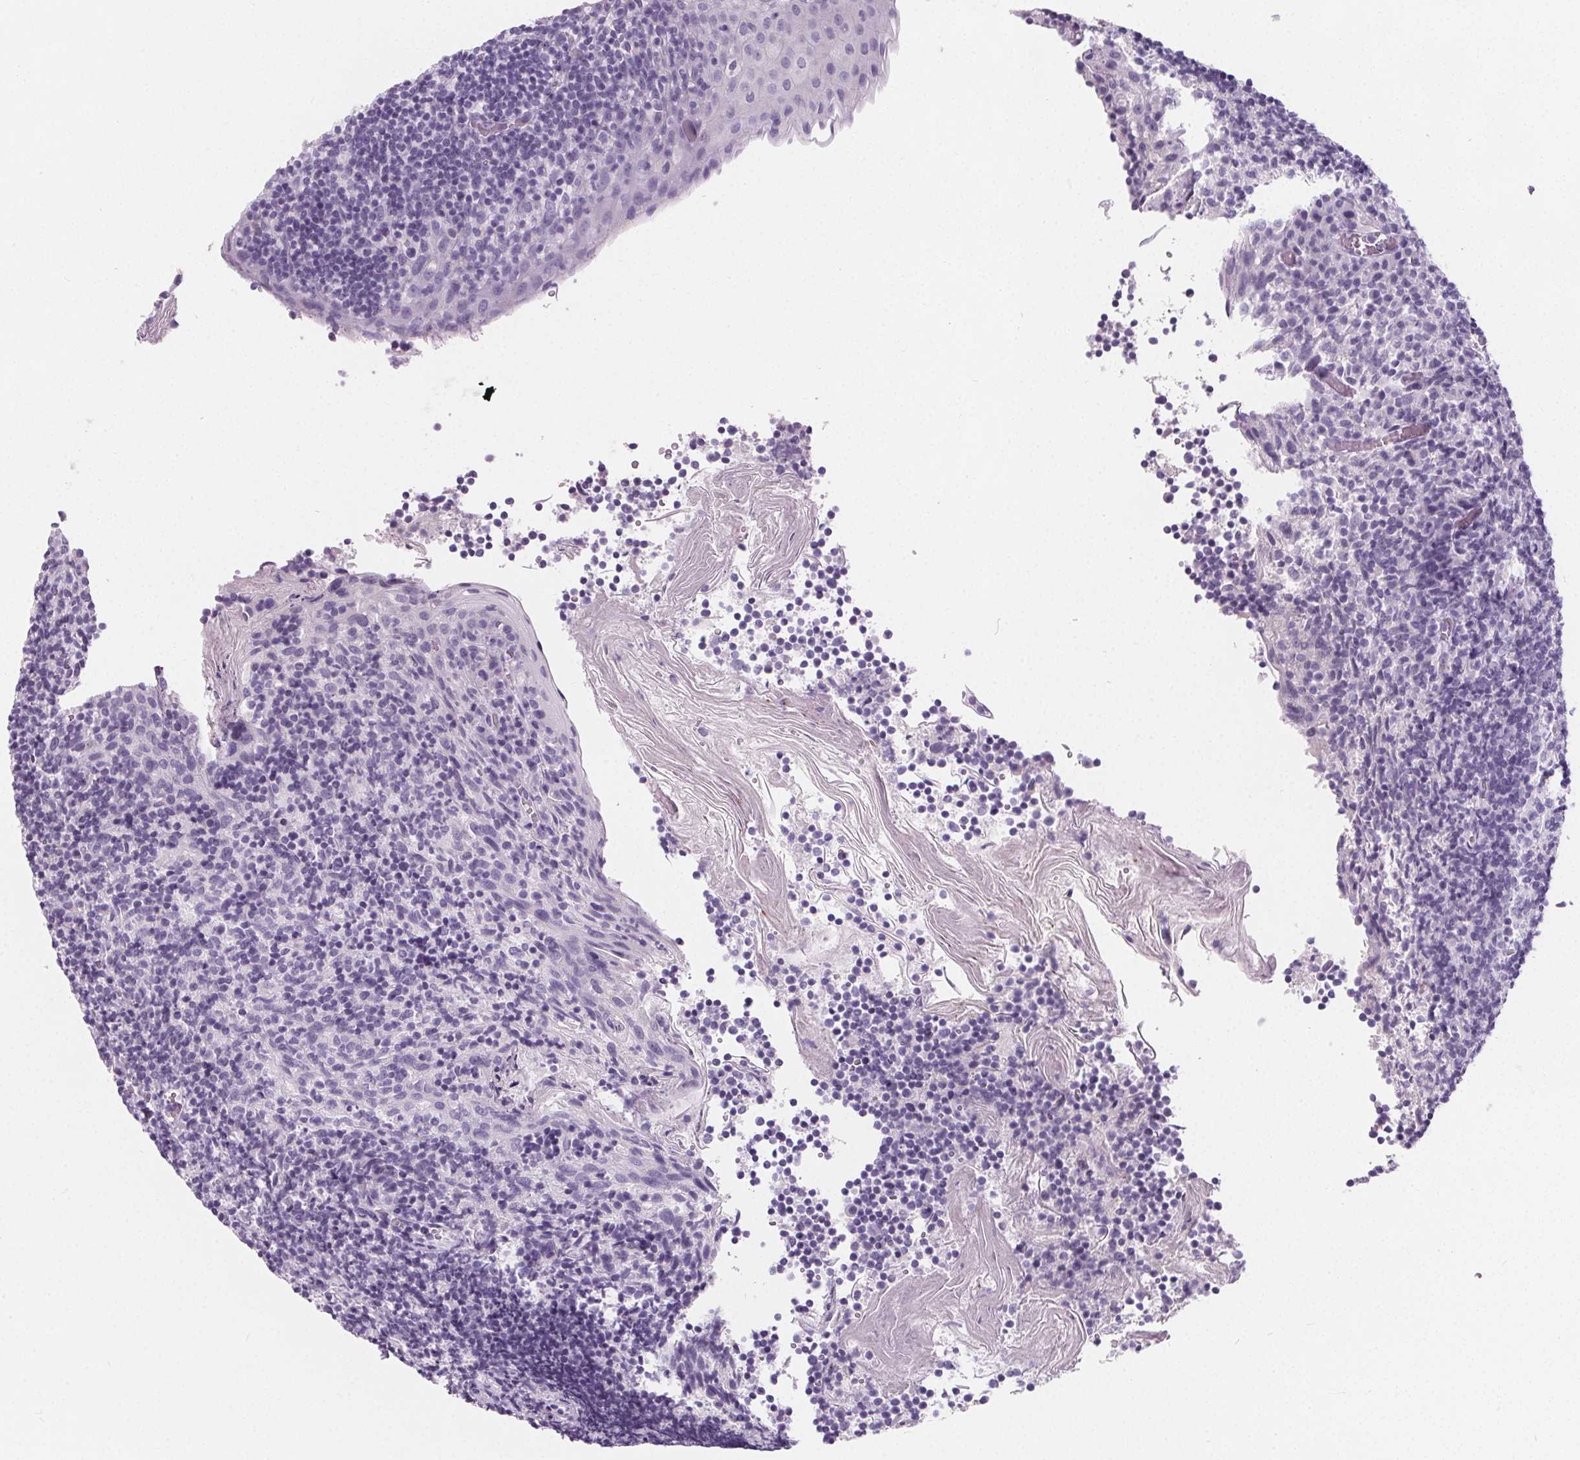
{"staining": {"intensity": "negative", "quantity": "none", "location": "none"}, "tissue": "tonsil", "cell_type": "Germinal center cells", "image_type": "normal", "snomed": [{"axis": "morphology", "description": "Normal tissue, NOS"}, {"axis": "topography", "description": "Tonsil"}], "caption": "Germinal center cells show no significant protein staining in unremarkable tonsil.", "gene": "ADRB1", "patient": {"sex": "female", "age": 10}}